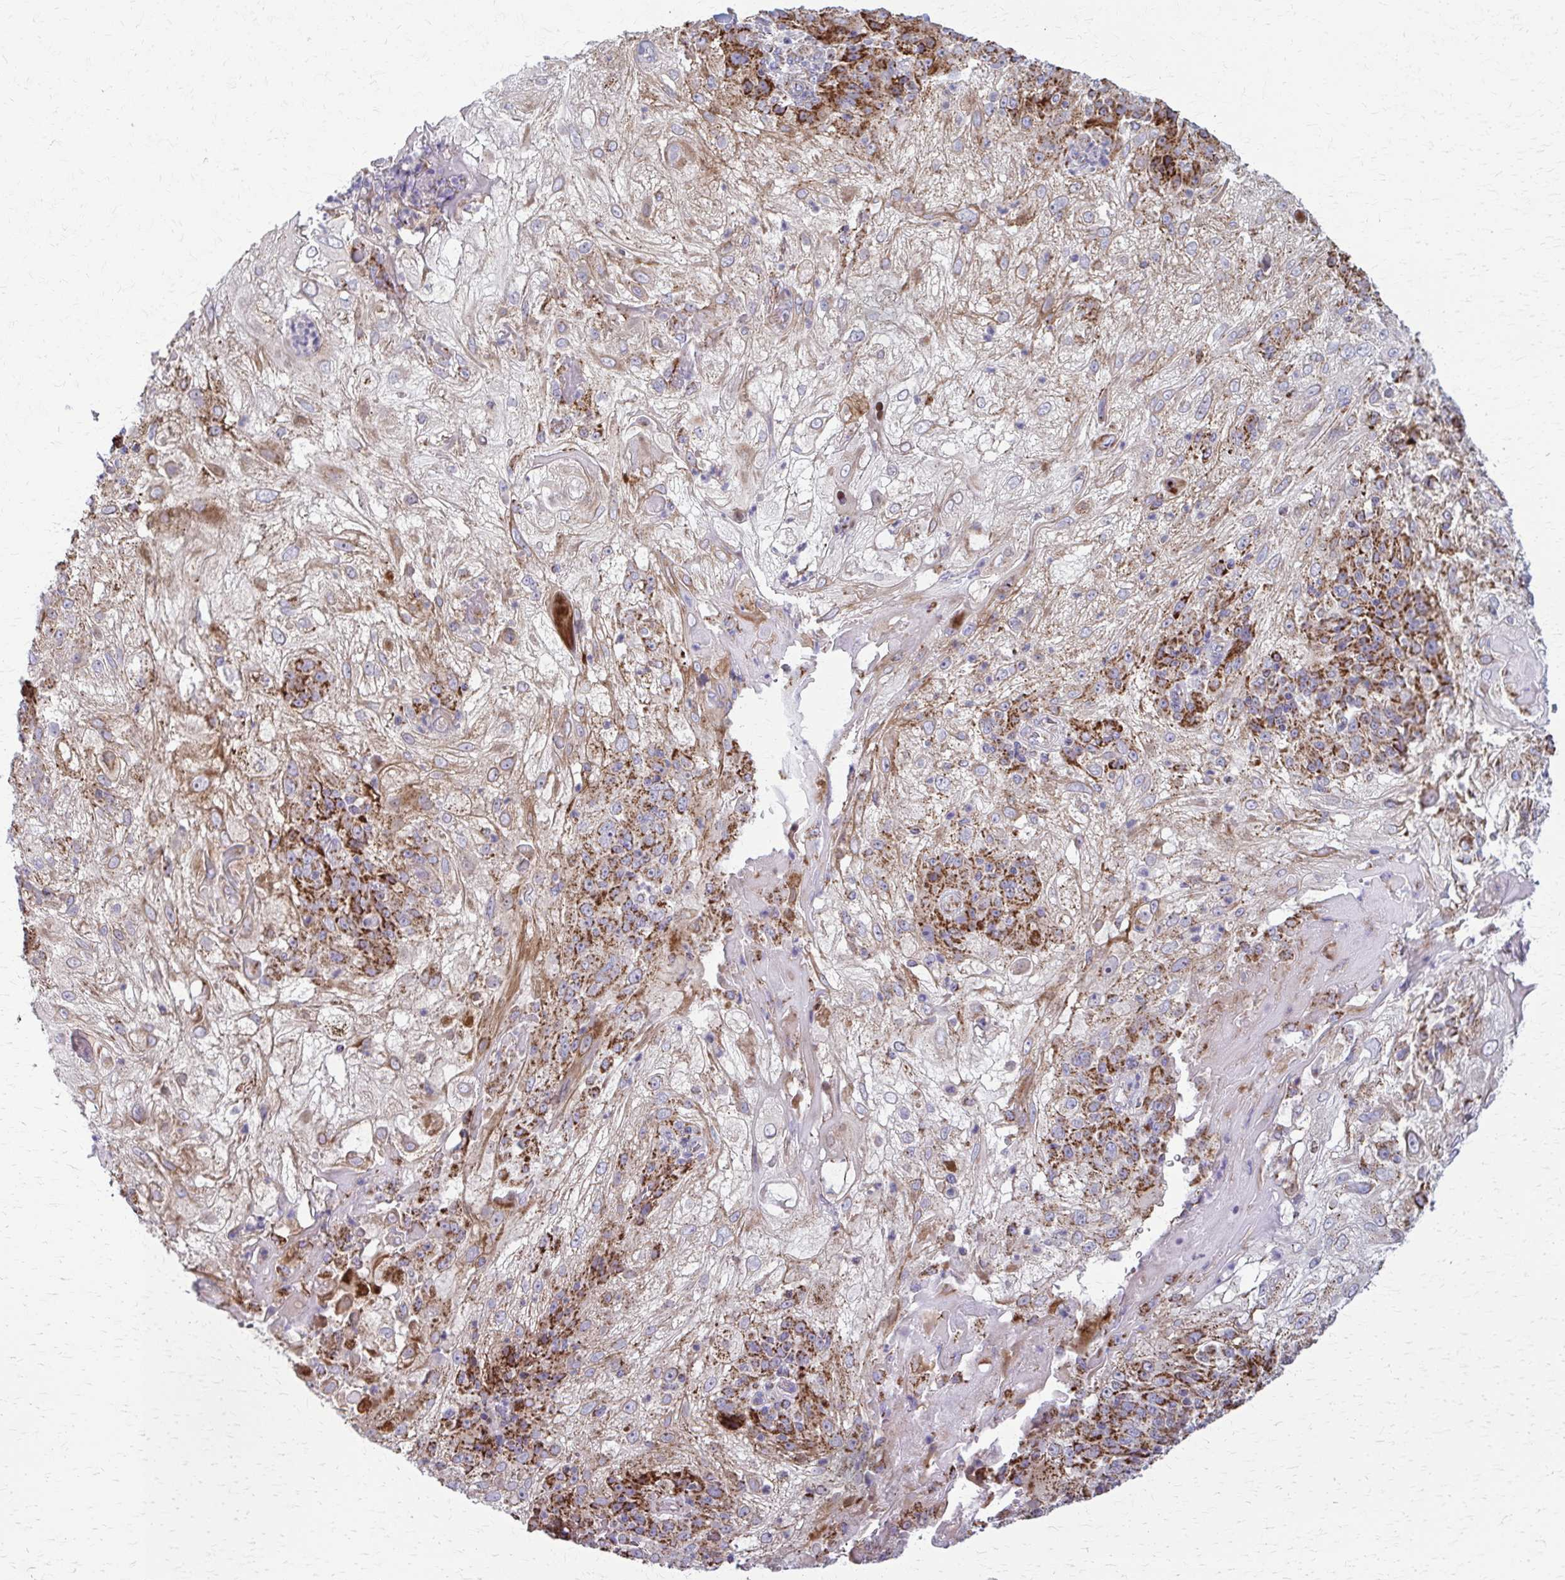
{"staining": {"intensity": "strong", "quantity": "<25%", "location": "cytoplasmic/membranous"}, "tissue": "skin cancer", "cell_type": "Tumor cells", "image_type": "cancer", "snomed": [{"axis": "morphology", "description": "Normal tissue, NOS"}, {"axis": "morphology", "description": "Squamous cell carcinoma, NOS"}, {"axis": "topography", "description": "Skin"}], "caption": "A micrograph showing strong cytoplasmic/membranous staining in approximately <25% of tumor cells in skin squamous cell carcinoma, as visualized by brown immunohistochemical staining.", "gene": "TVP23A", "patient": {"sex": "female", "age": 83}}